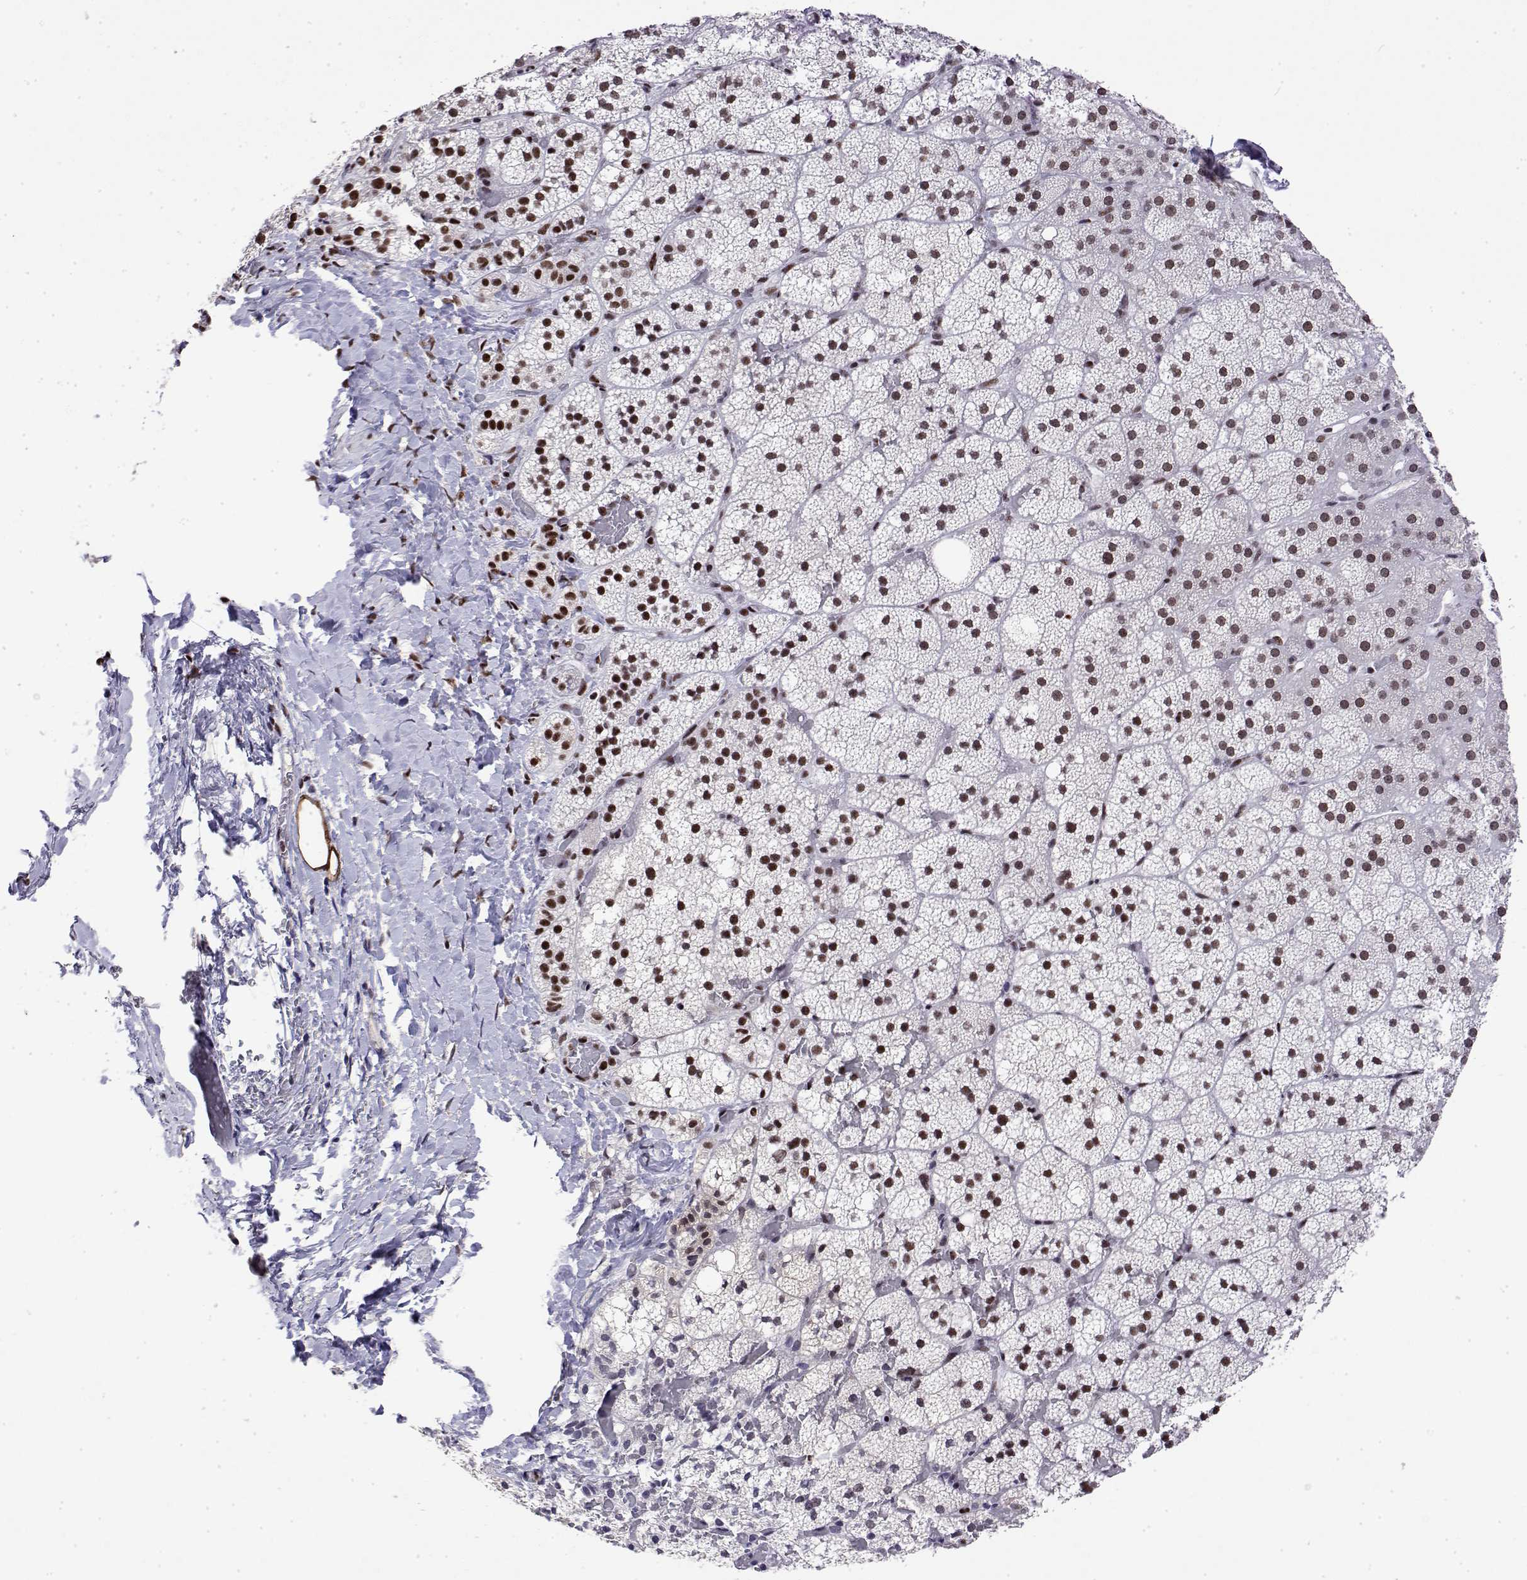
{"staining": {"intensity": "strong", "quantity": "25%-75%", "location": "nuclear"}, "tissue": "adrenal gland", "cell_type": "Glandular cells", "image_type": "normal", "snomed": [{"axis": "morphology", "description": "Normal tissue, NOS"}, {"axis": "topography", "description": "Adrenal gland"}], "caption": "A brown stain highlights strong nuclear expression of a protein in glandular cells of unremarkable human adrenal gland. The staining was performed using DAB to visualize the protein expression in brown, while the nuclei were stained in blue with hematoxylin (Magnification: 20x).", "gene": "POLDIP3", "patient": {"sex": "male", "age": 53}}